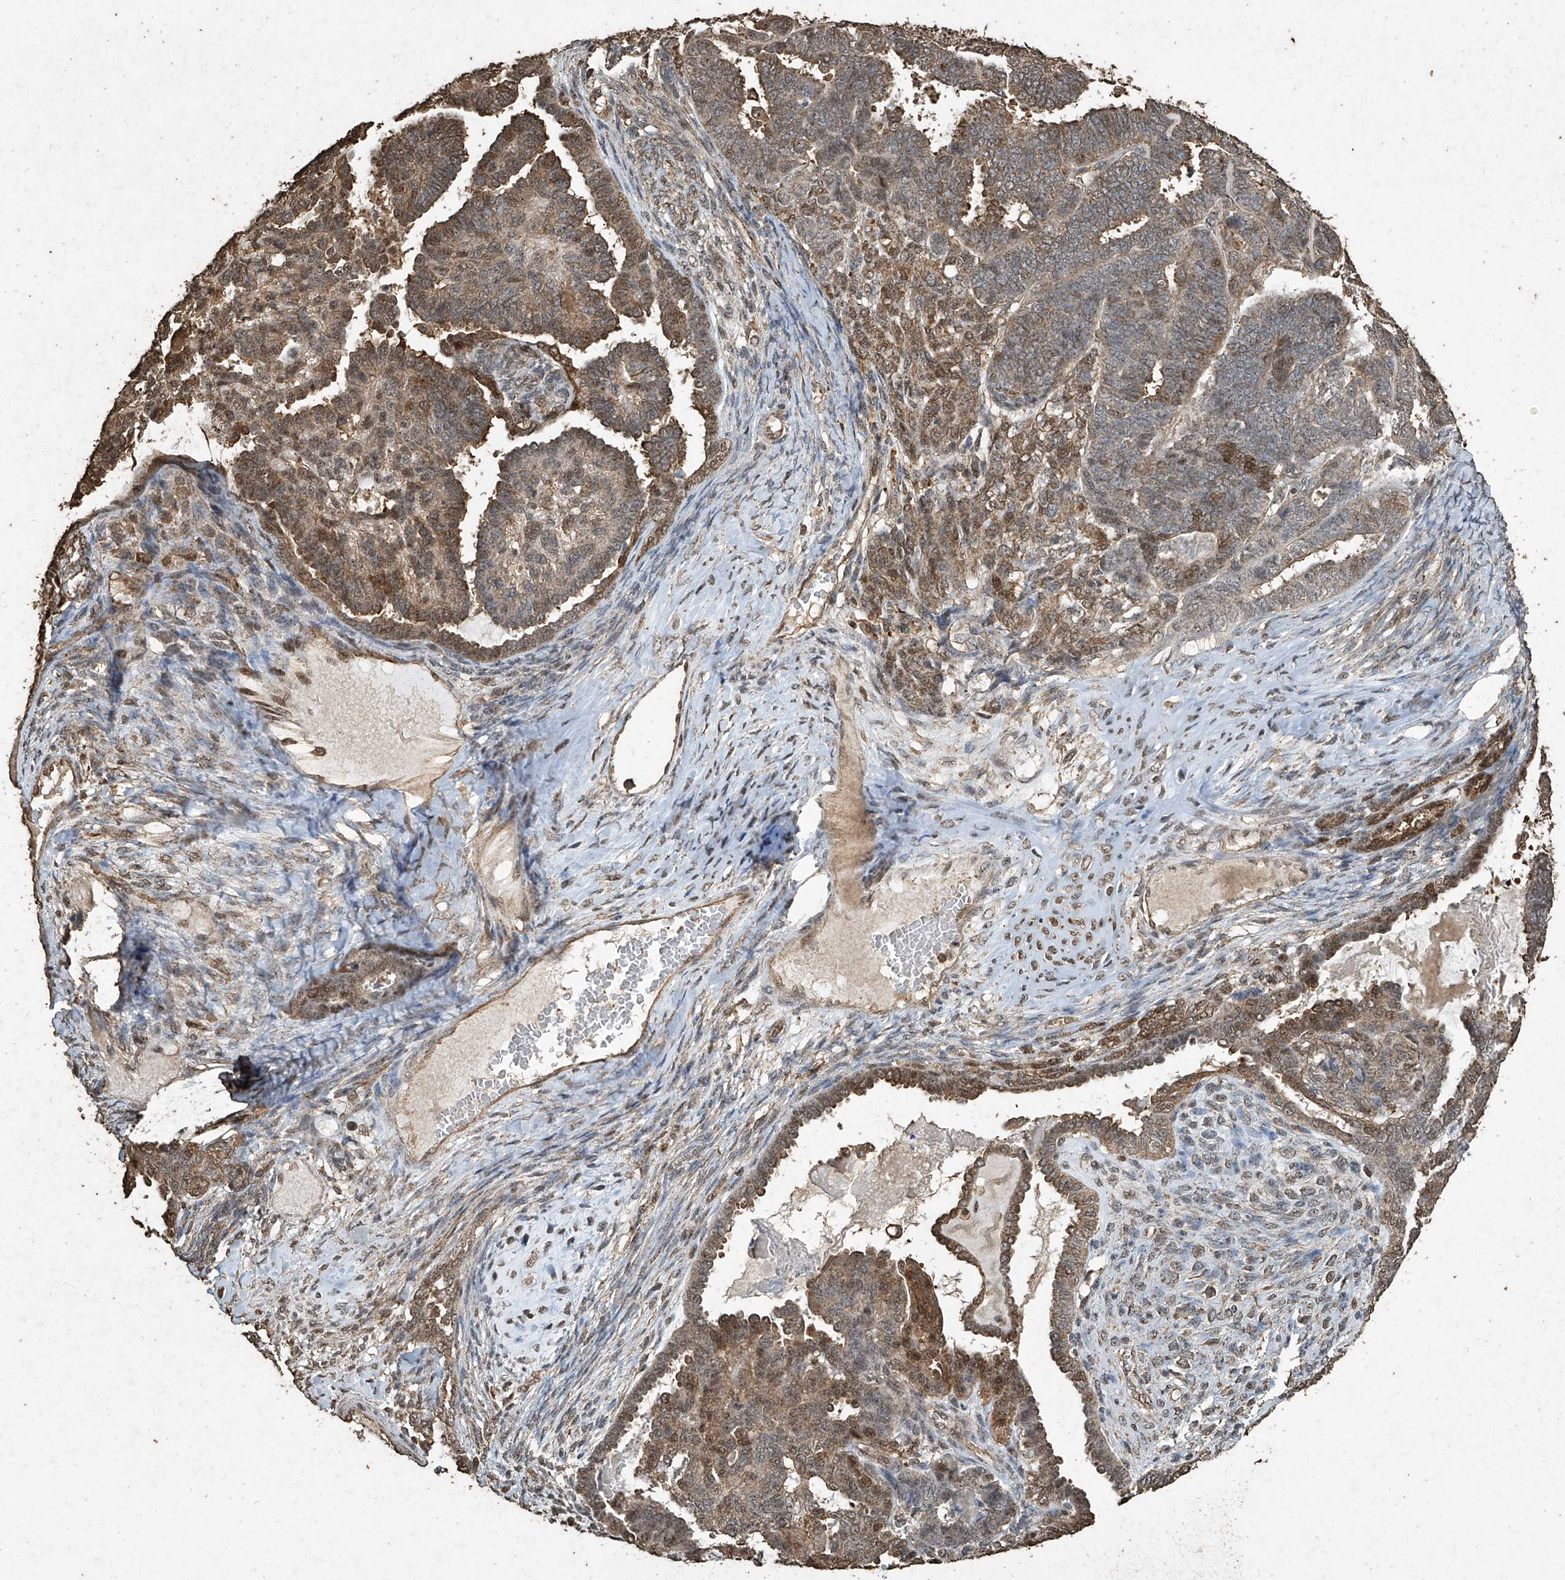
{"staining": {"intensity": "moderate", "quantity": "25%-75%", "location": "cytoplasmic/membranous,nuclear"}, "tissue": "endometrial cancer", "cell_type": "Tumor cells", "image_type": "cancer", "snomed": [{"axis": "morphology", "description": "Neoplasm, malignant, NOS"}, {"axis": "topography", "description": "Endometrium"}], "caption": "IHC (DAB (3,3'-diaminobenzidine)) staining of endometrial neoplasm (malignant) shows moderate cytoplasmic/membranous and nuclear protein expression in about 25%-75% of tumor cells. (DAB (3,3'-diaminobenzidine) IHC, brown staining for protein, blue staining for nuclei).", "gene": "ERBB3", "patient": {"sex": "female", "age": 74}}